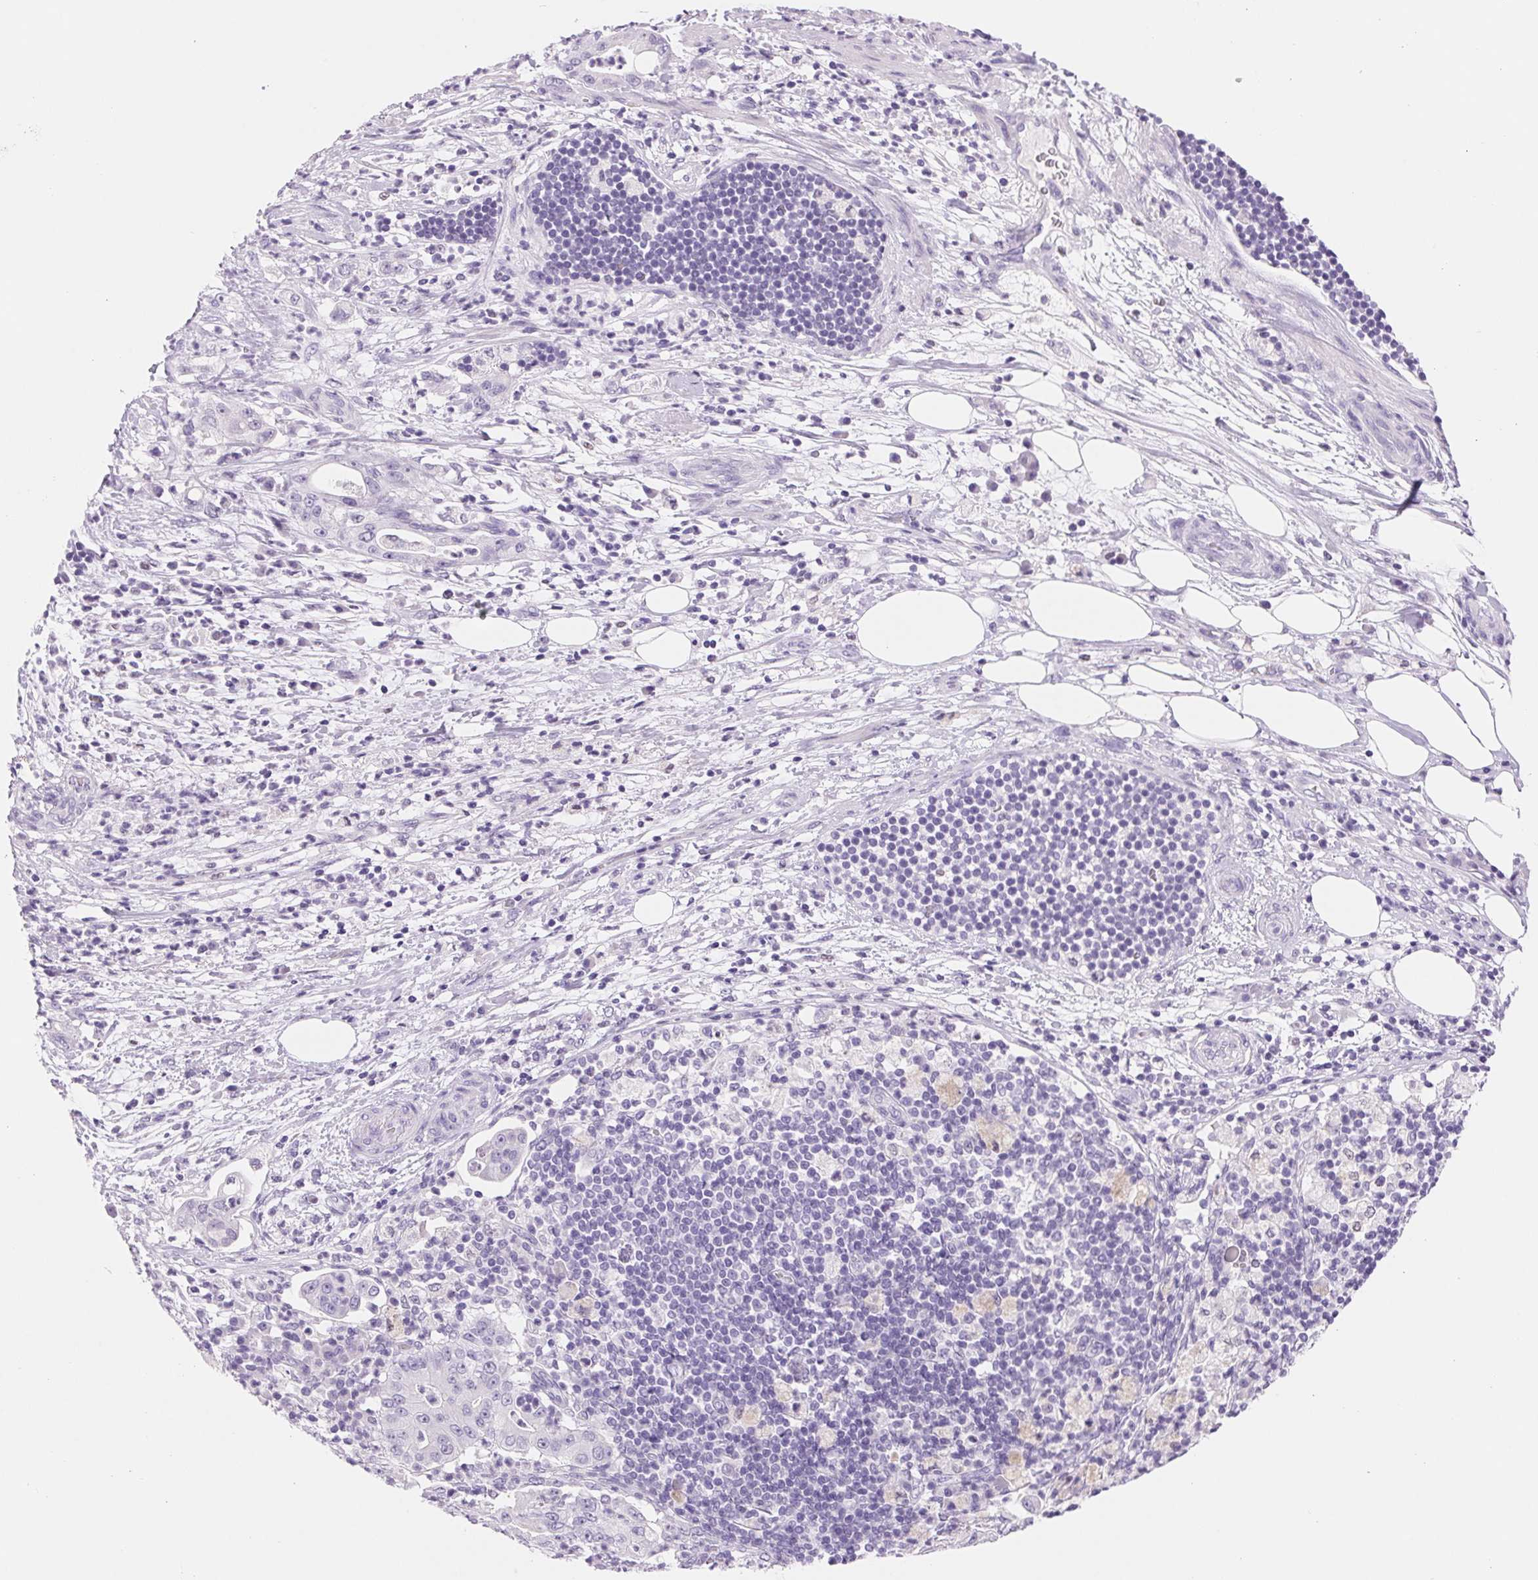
{"staining": {"intensity": "negative", "quantity": "none", "location": "none"}, "tissue": "pancreatic cancer", "cell_type": "Tumor cells", "image_type": "cancer", "snomed": [{"axis": "morphology", "description": "Adenocarcinoma, NOS"}, {"axis": "topography", "description": "Pancreas"}], "caption": "Immunohistochemistry (IHC) image of human pancreatic cancer (adenocarcinoma) stained for a protein (brown), which reveals no staining in tumor cells. (Immunohistochemistry (IHC), brightfield microscopy, high magnification).", "gene": "ASGR2", "patient": {"sex": "male", "age": 71}}